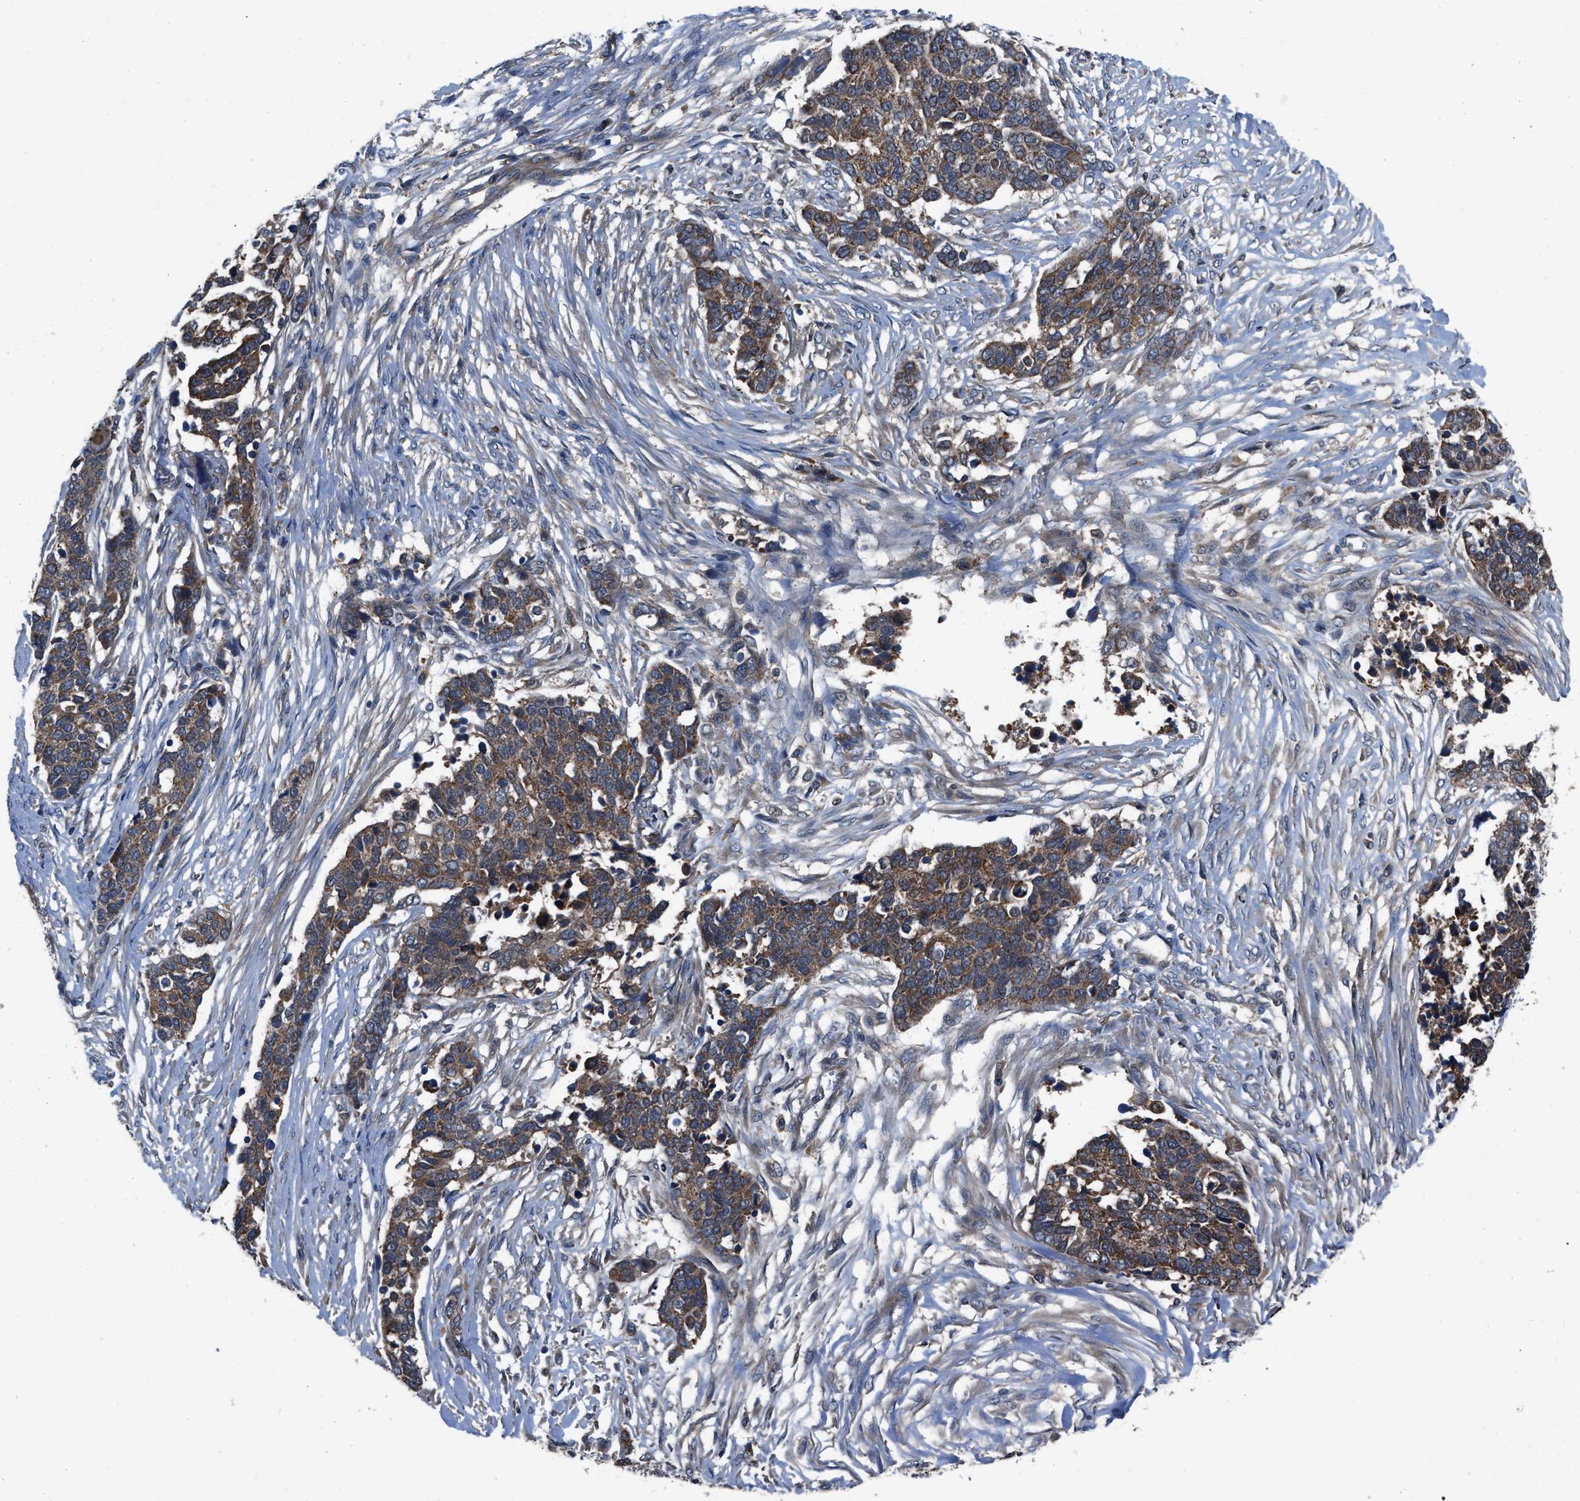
{"staining": {"intensity": "moderate", "quantity": ">75%", "location": "cytoplasmic/membranous"}, "tissue": "ovarian cancer", "cell_type": "Tumor cells", "image_type": "cancer", "snomed": [{"axis": "morphology", "description": "Cystadenocarcinoma, serous, NOS"}, {"axis": "topography", "description": "Ovary"}], "caption": "Ovarian serous cystadenocarcinoma stained with immunohistochemistry exhibits moderate cytoplasmic/membranous expression in approximately >75% of tumor cells.", "gene": "USP25", "patient": {"sex": "female", "age": 44}}